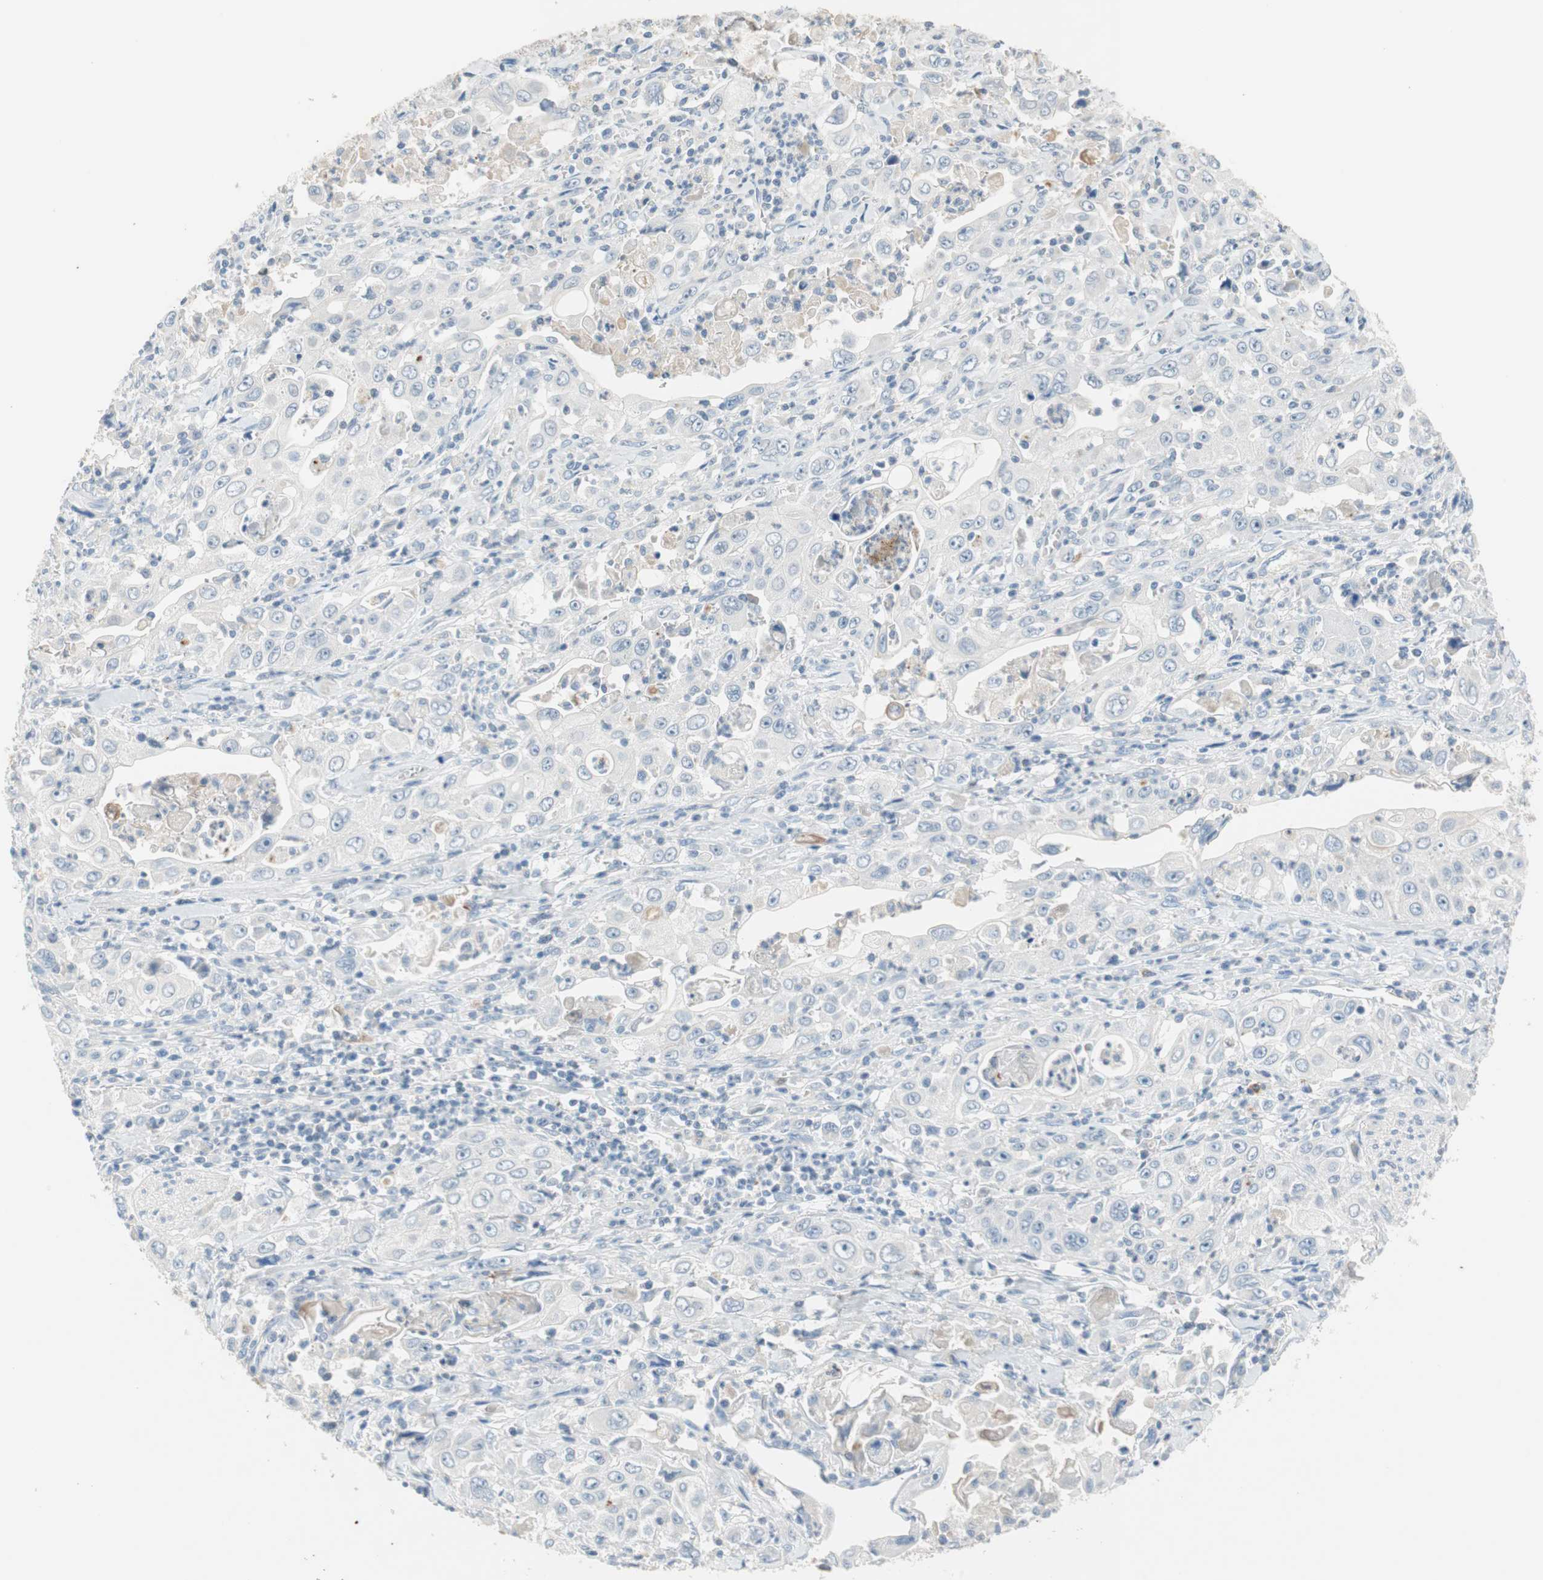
{"staining": {"intensity": "negative", "quantity": "none", "location": "none"}, "tissue": "pancreatic cancer", "cell_type": "Tumor cells", "image_type": "cancer", "snomed": [{"axis": "morphology", "description": "Adenocarcinoma, NOS"}, {"axis": "topography", "description": "Pancreas"}], "caption": "High power microscopy photomicrograph of an immunohistochemistry micrograph of pancreatic cancer, revealing no significant expression in tumor cells. (DAB (3,3'-diaminobenzidine) immunohistochemistry (IHC) with hematoxylin counter stain).", "gene": "PDZK1", "patient": {"sex": "male", "age": 70}}